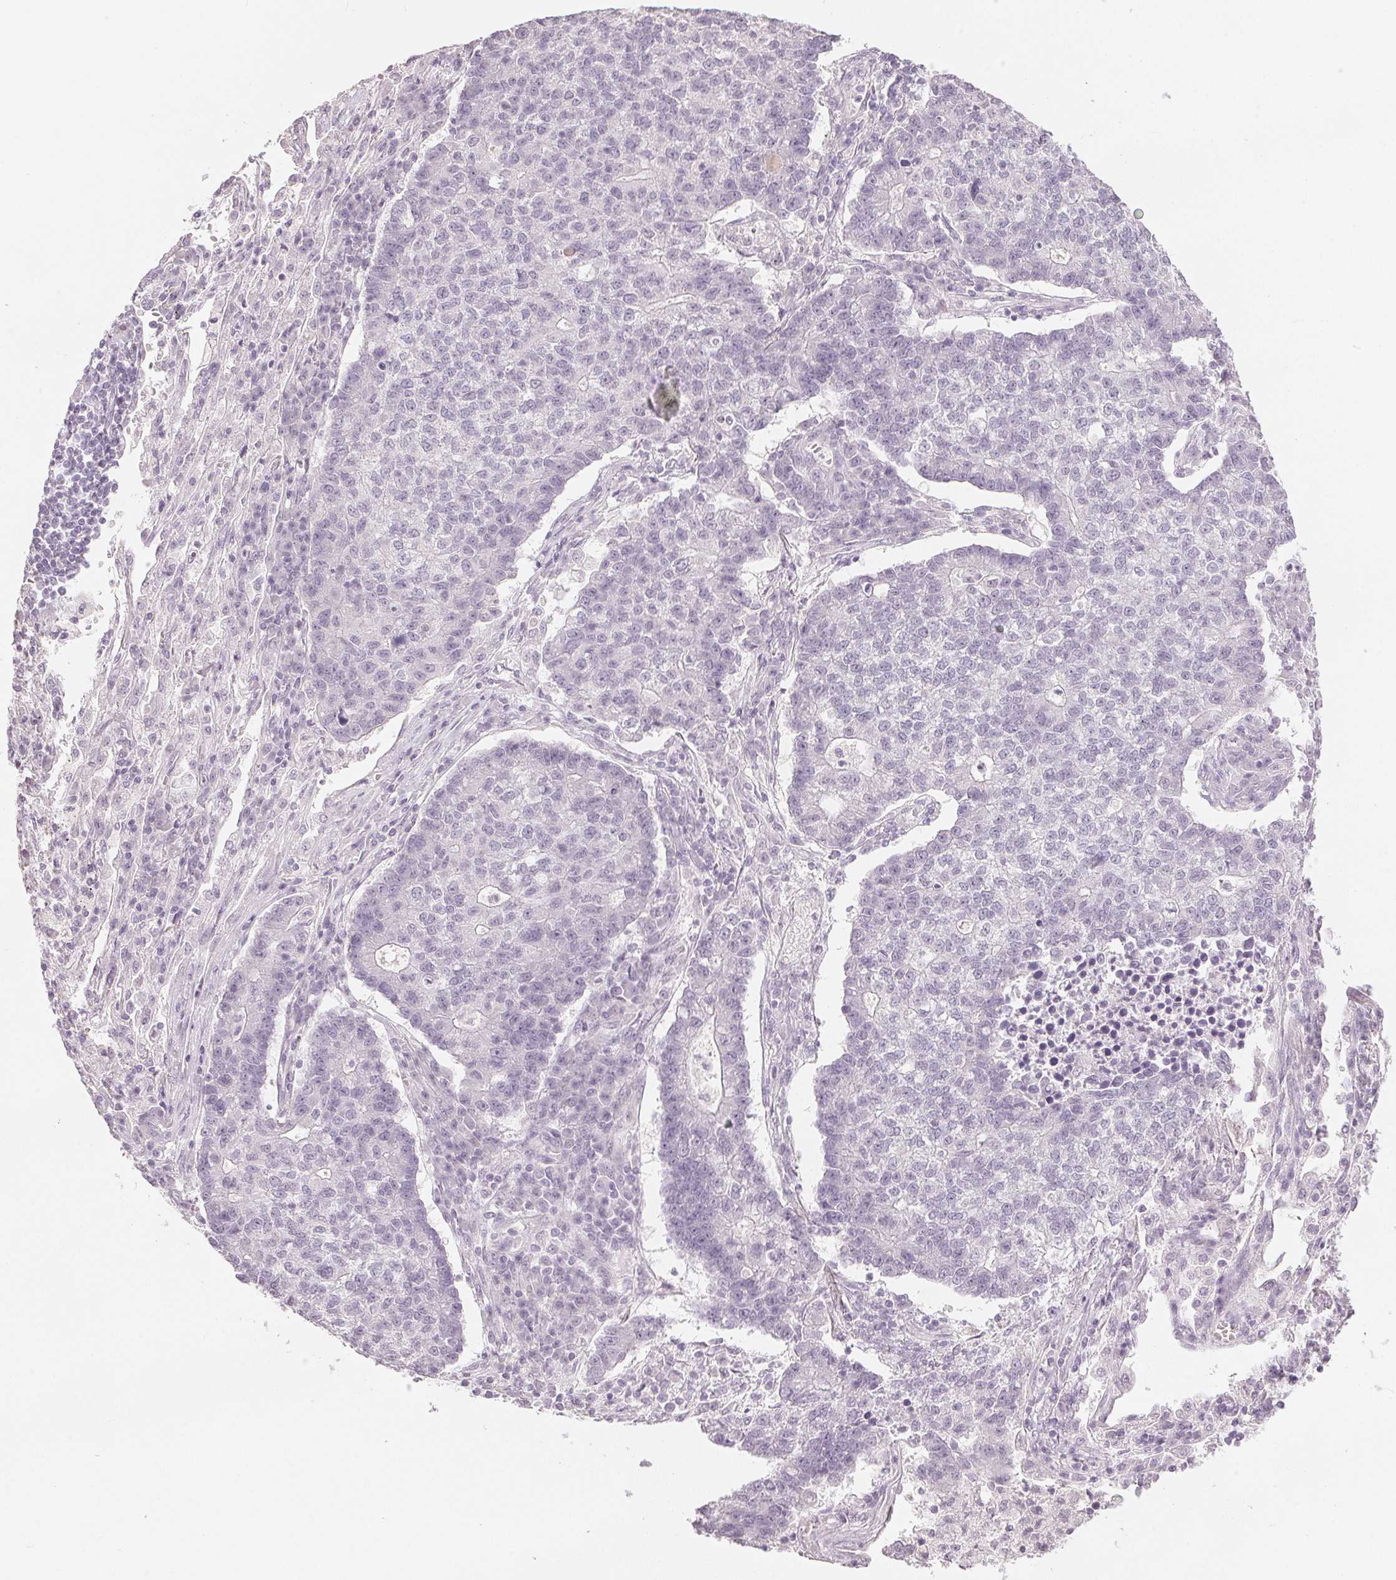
{"staining": {"intensity": "negative", "quantity": "none", "location": "none"}, "tissue": "lung cancer", "cell_type": "Tumor cells", "image_type": "cancer", "snomed": [{"axis": "morphology", "description": "Adenocarcinoma, NOS"}, {"axis": "topography", "description": "Lung"}], "caption": "Human lung cancer (adenocarcinoma) stained for a protein using immunohistochemistry (IHC) reveals no expression in tumor cells.", "gene": "SLC27A5", "patient": {"sex": "male", "age": 57}}